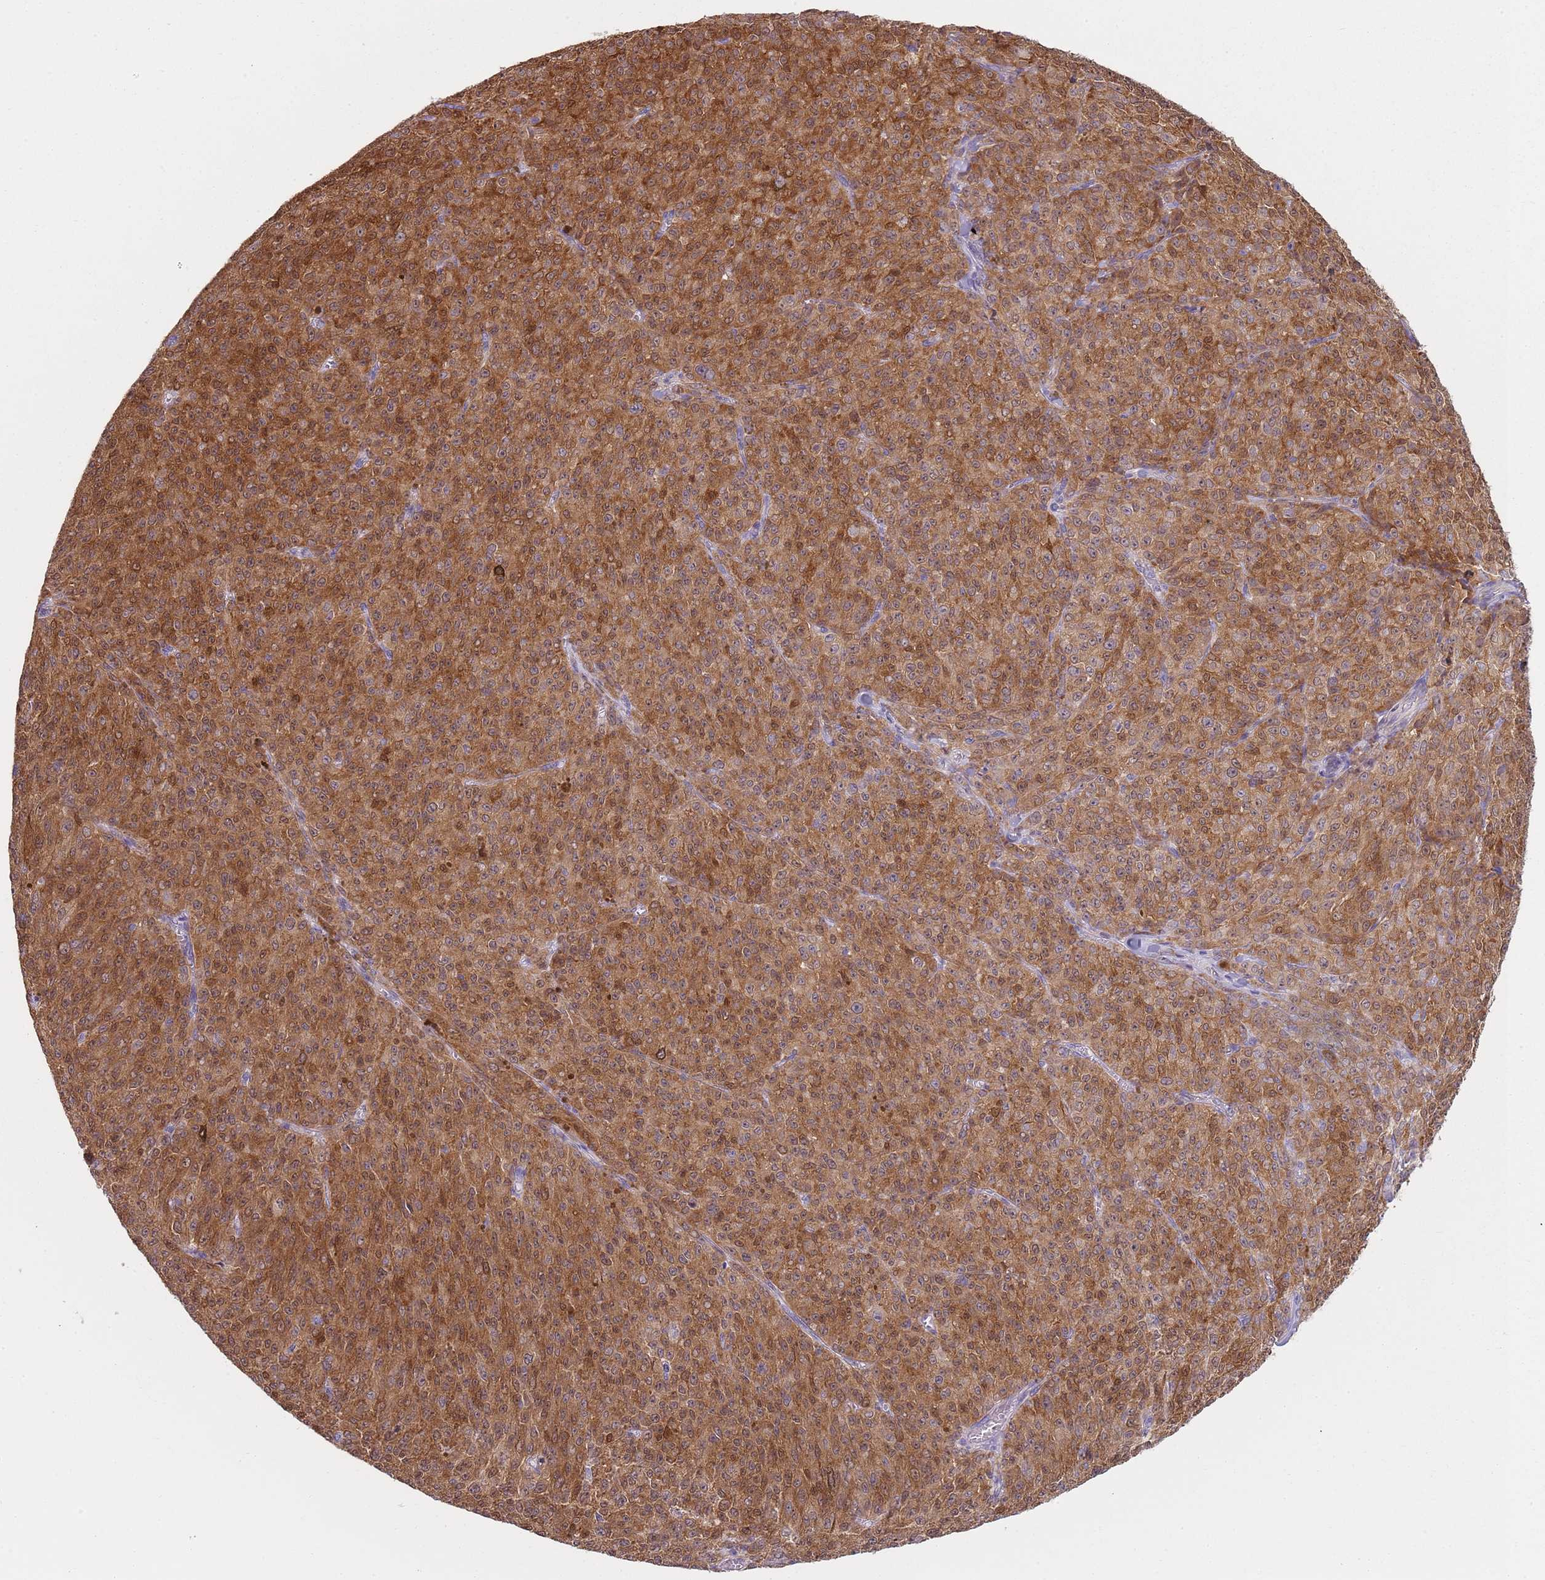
{"staining": {"intensity": "moderate", "quantity": ">75%", "location": "cytoplasmic/membranous"}, "tissue": "melanoma", "cell_type": "Tumor cells", "image_type": "cancer", "snomed": [{"axis": "morphology", "description": "Malignant melanoma, NOS"}, {"axis": "topography", "description": "Skin"}], "caption": "An image of melanoma stained for a protein exhibits moderate cytoplasmic/membranous brown staining in tumor cells. Immunohistochemistry (ihc) stains the protein of interest in brown and the nuclei are stained blue.", "gene": "SLC26A6", "patient": {"sex": "female", "age": 52}}